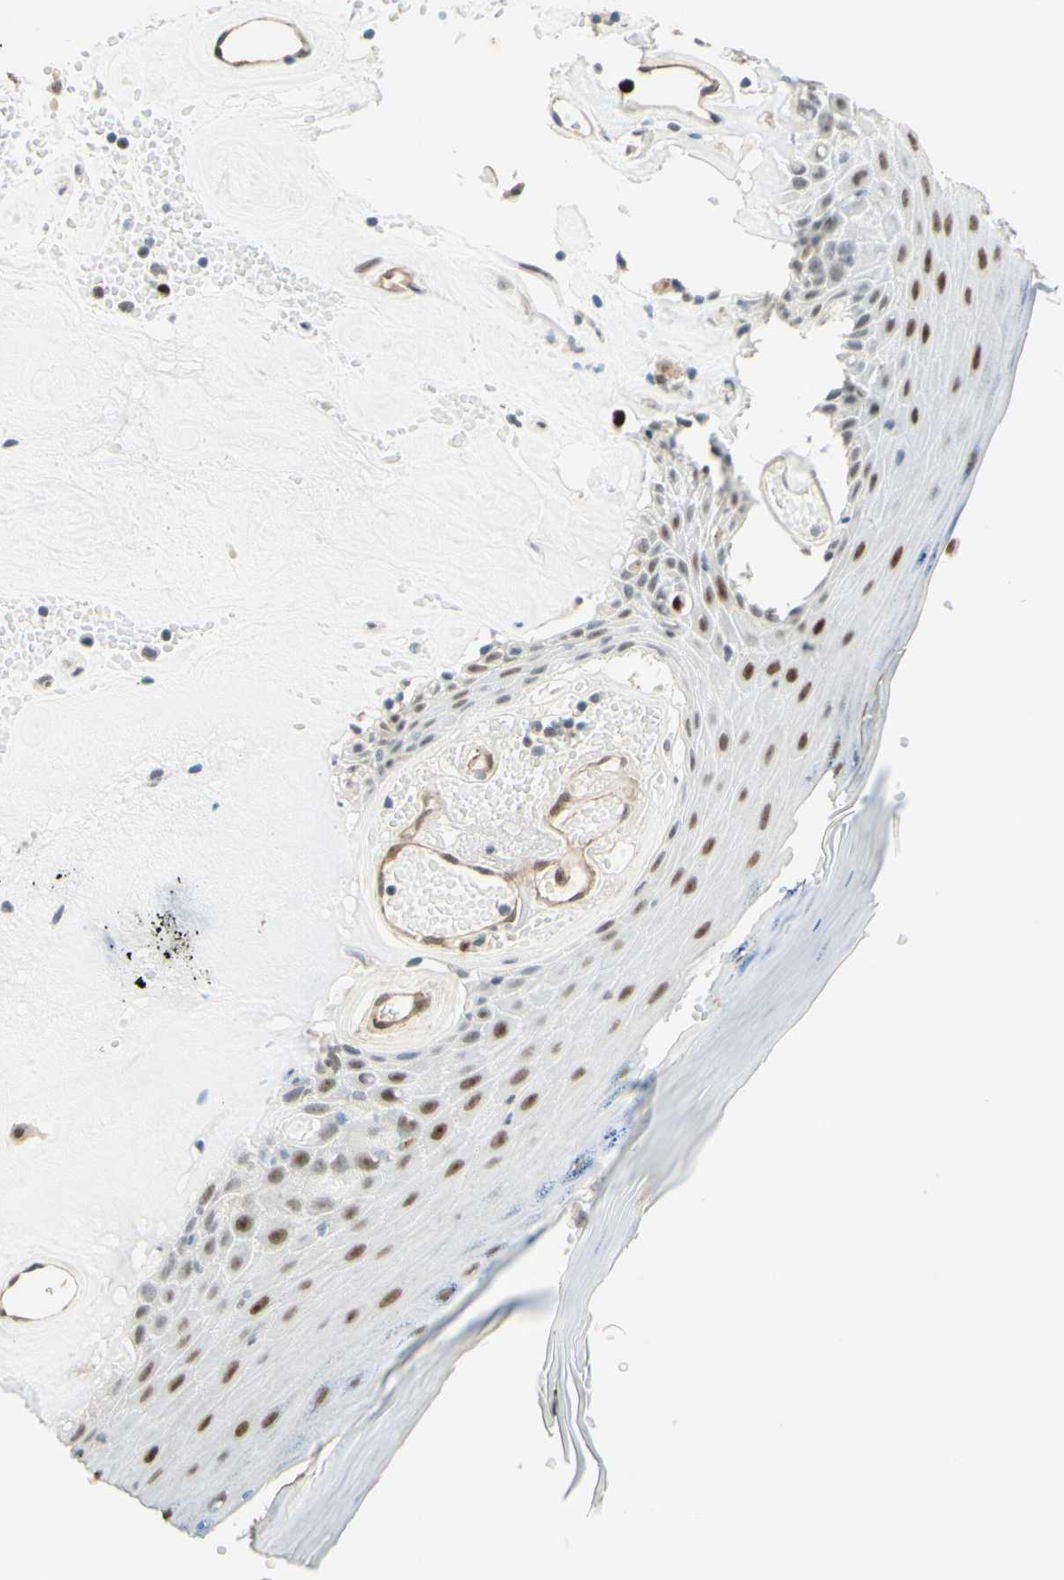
{"staining": {"intensity": "moderate", "quantity": ">75%", "location": "nuclear"}, "tissue": "skin", "cell_type": "Epidermal cells", "image_type": "normal", "snomed": [{"axis": "morphology", "description": "Normal tissue, NOS"}, {"axis": "morphology", "description": "Inflammation, NOS"}, {"axis": "topography", "description": "Vulva"}], "caption": "Immunohistochemistry (IHC) (DAB (3,3'-diaminobenzidine)) staining of unremarkable skin shows moderate nuclear protein positivity in approximately >75% of epidermal cells.", "gene": "POLB", "patient": {"sex": "female", "age": 84}}